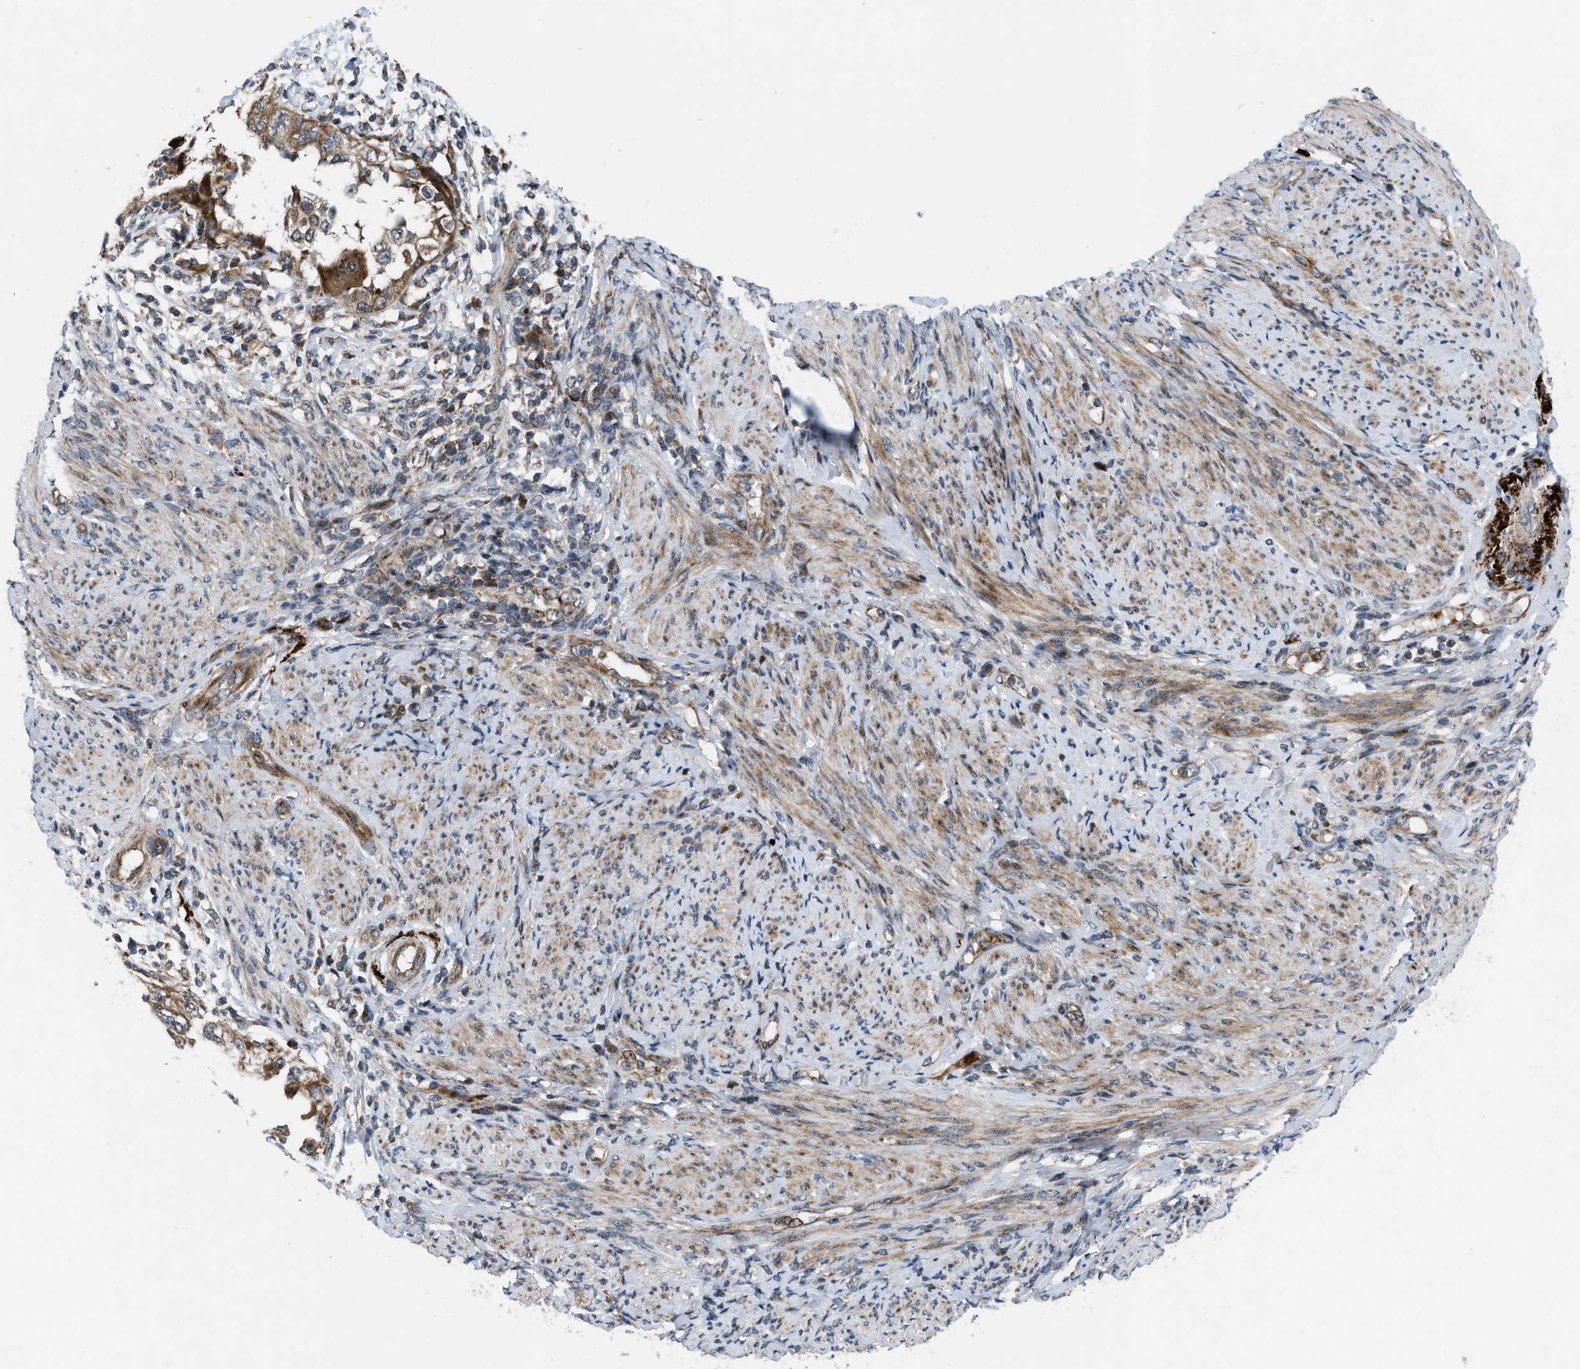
{"staining": {"intensity": "moderate", "quantity": ">75%", "location": "cytoplasmic/membranous"}, "tissue": "endometrial cancer", "cell_type": "Tumor cells", "image_type": "cancer", "snomed": [{"axis": "morphology", "description": "Adenocarcinoma, NOS"}, {"axis": "topography", "description": "Endometrium"}], "caption": "Protein analysis of endometrial cancer tissue reveals moderate cytoplasmic/membranous expression in about >75% of tumor cells.", "gene": "AP3M2", "patient": {"sex": "female", "age": 85}}